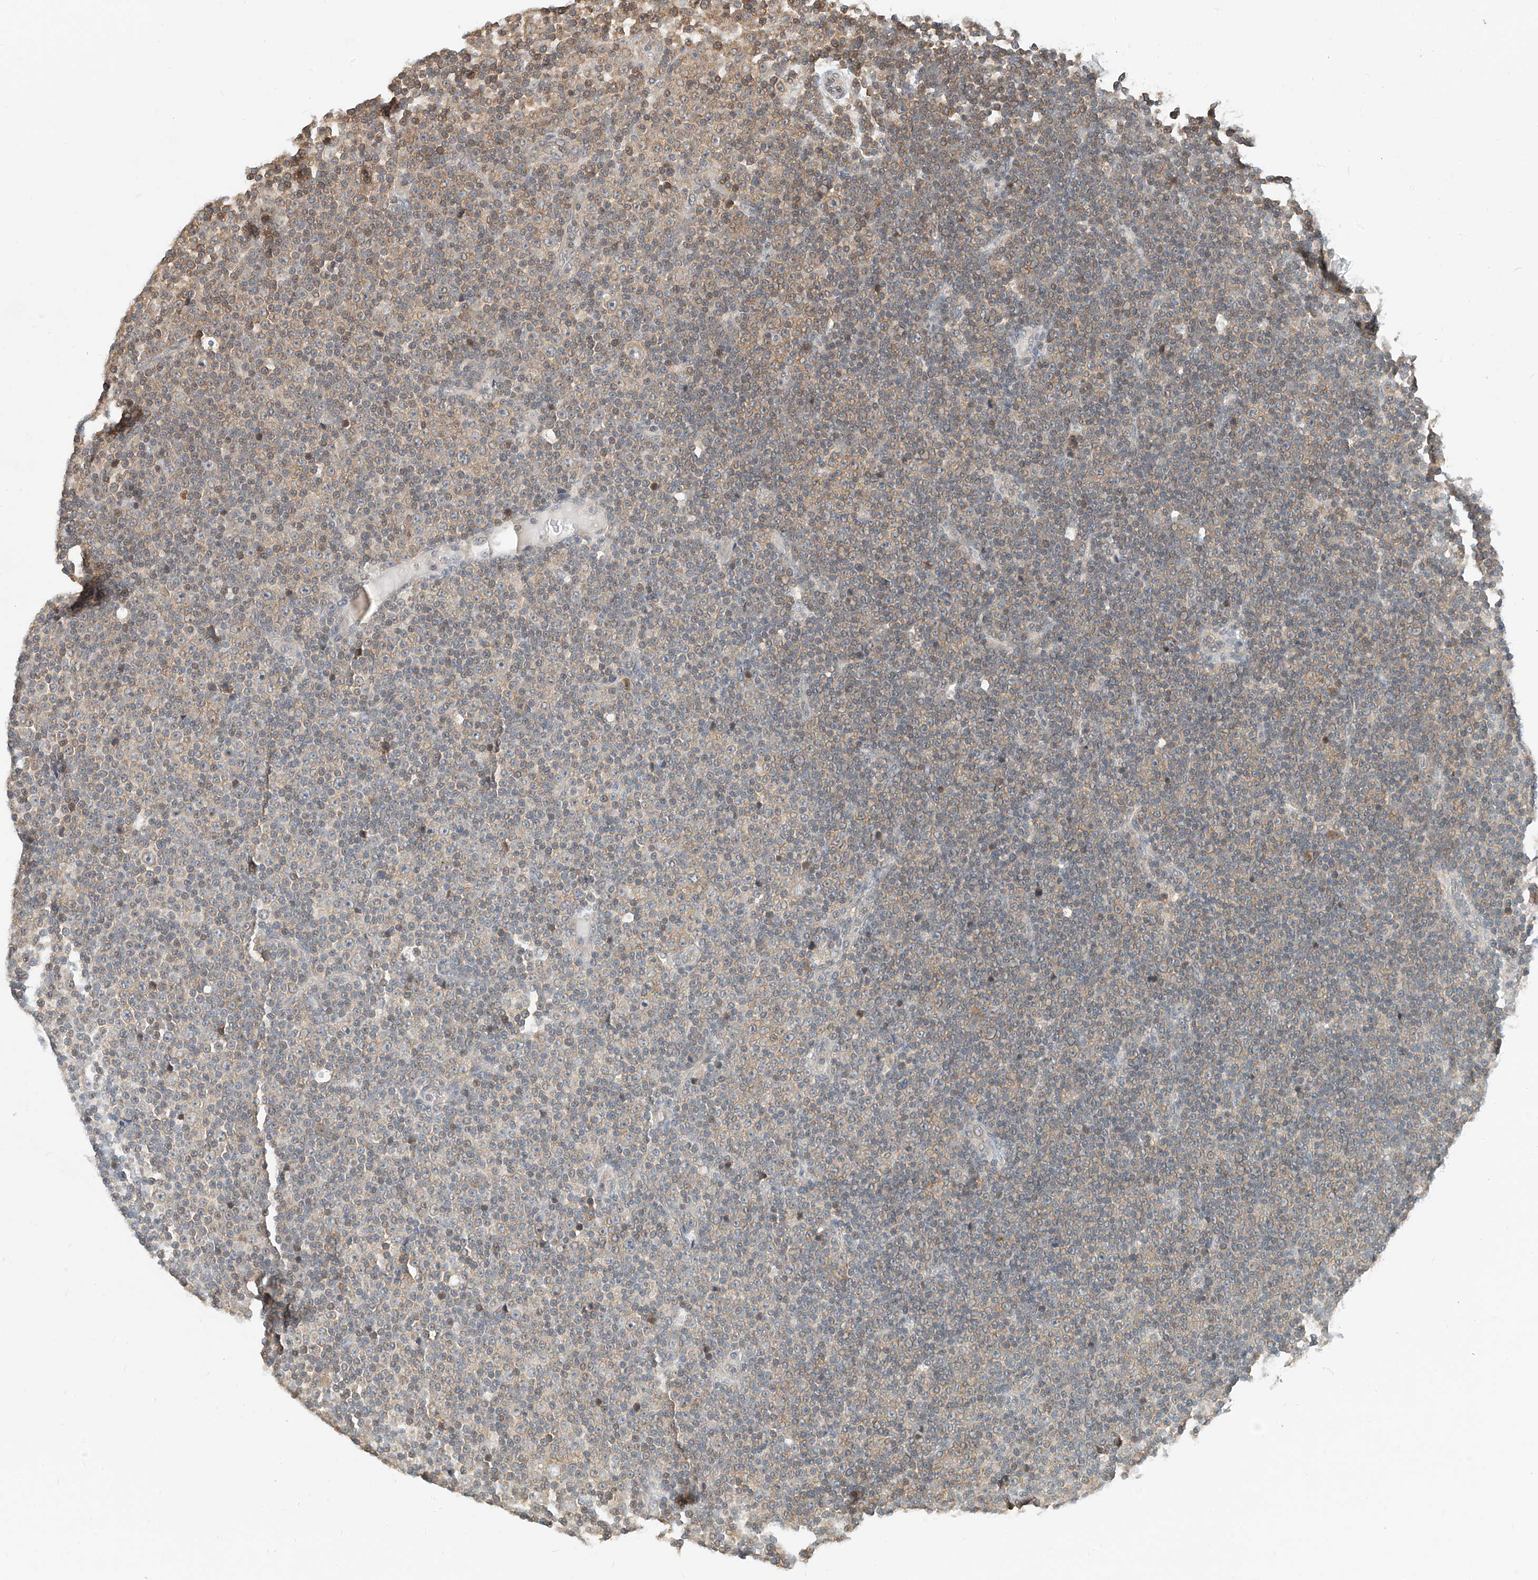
{"staining": {"intensity": "moderate", "quantity": "<25%", "location": "cytoplasmic/membranous"}, "tissue": "lymphoma", "cell_type": "Tumor cells", "image_type": "cancer", "snomed": [{"axis": "morphology", "description": "Malignant lymphoma, non-Hodgkin's type, Low grade"}, {"axis": "topography", "description": "Lymph node"}], "caption": "A low amount of moderate cytoplasmic/membranous positivity is seen in about <25% of tumor cells in low-grade malignant lymphoma, non-Hodgkin's type tissue.", "gene": "PPA2", "patient": {"sex": "female", "age": 67}}